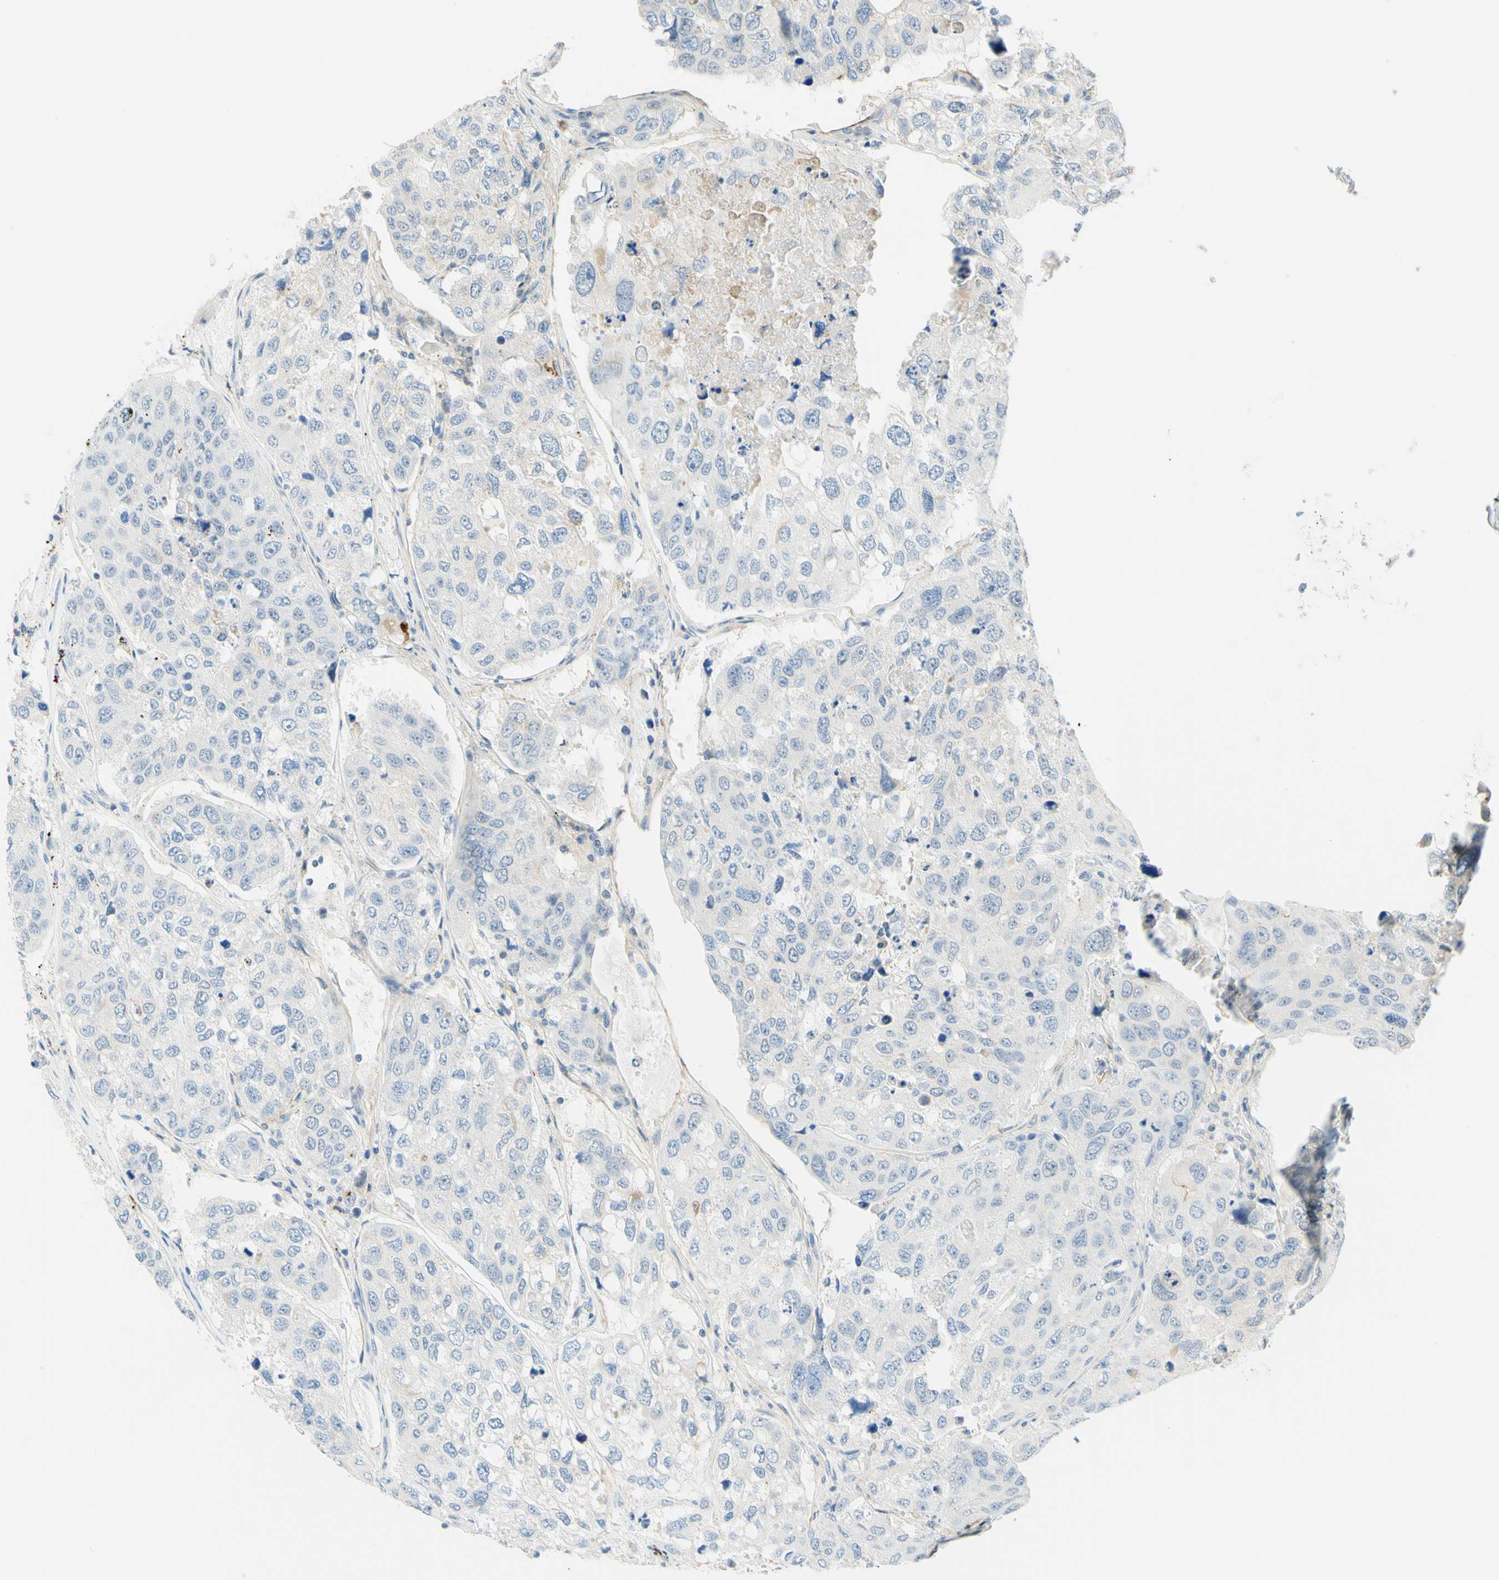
{"staining": {"intensity": "negative", "quantity": "none", "location": "none"}, "tissue": "urothelial cancer", "cell_type": "Tumor cells", "image_type": "cancer", "snomed": [{"axis": "morphology", "description": "Urothelial carcinoma, High grade"}, {"axis": "topography", "description": "Lymph node"}, {"axis": "topography", "description": "Urinary bladder"}], "caption": "DAB (3,3'-diaminobenzidine) immunohistochemical staining of human urothelial carcinoma (high-grade) demonstrates no significant positivity in tumor cells.", "gene": "TREM2", "patient": {"sex": "male", "age": 51}}